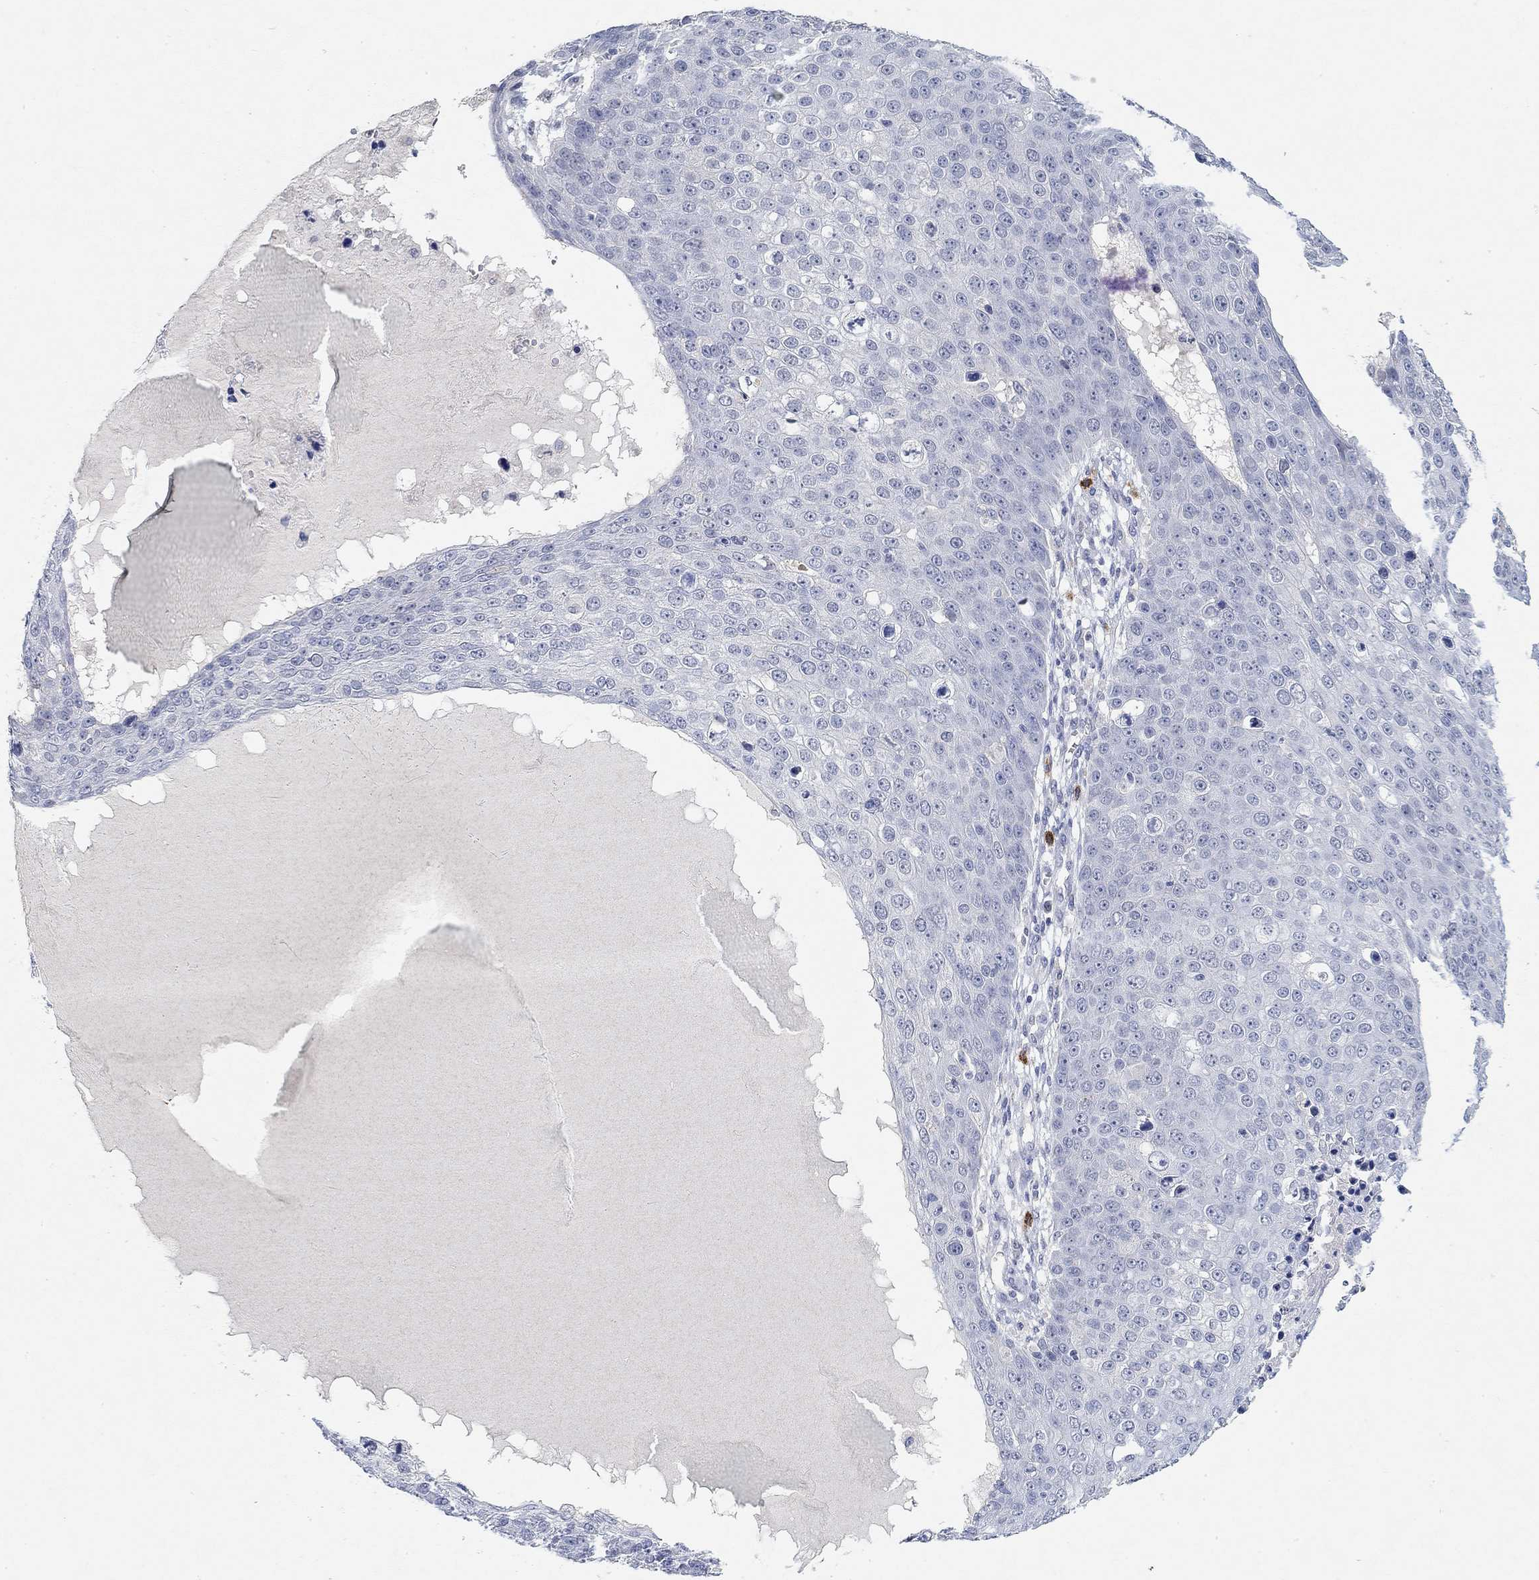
{"staining": {"intensity": "negative", "quantity": "none", "location": "none"}, "tissue": "skin cancer", "cell_type": "Tumor cells", "image_type": "cancer", "snomed": [{"axis": "morphology", "description": "Squamous cell carcinoma, NOS"}, {"axis": "topography", "description": "Skin"}], "caption": "Photomicrograph shows no significant protein positivity in tumor cells of squamous cell carcinoma (skin).", "gene": "VAT1L", "patient": {"sex": "male", "age": 71}}